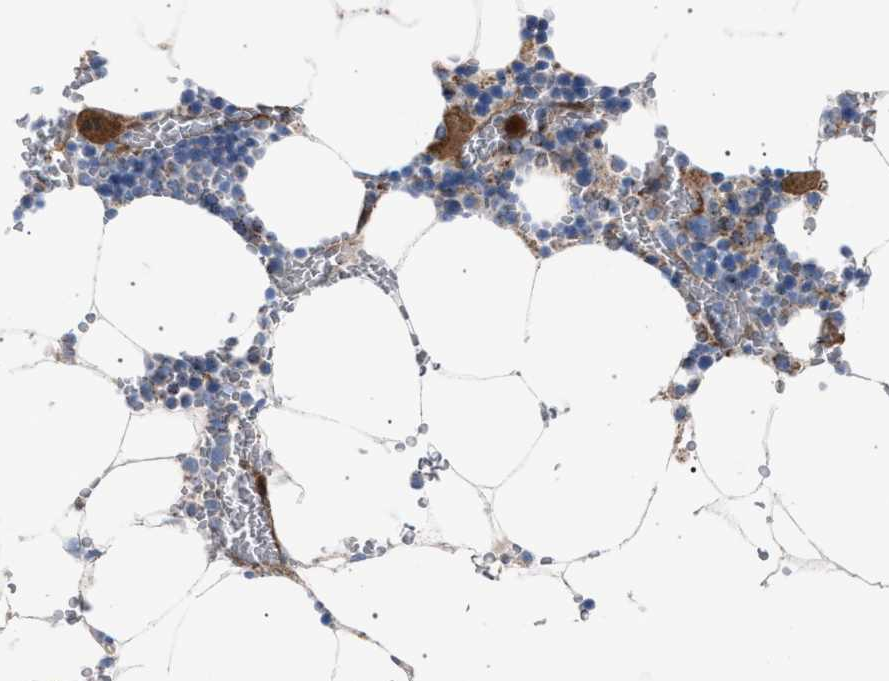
{"staining": {"intensity": "moderate", "quantity": "<25%", "location": "cytoplasmic/membranous"}, "tissue": "bone marrow", "cell_type": "Hematopoietic cells", "image_type": "normal", "snomed": [{"axis": "morphology", "description": "Normal tissue, NOS"}, {"axis": "topography", "description": "Bone marrow"}], "caption": "The micrograph displays a brown stain indicating the presence of a protein in the cytoplasmic/membranous of hematopoietic cells in bone marrow. Immunohistochemistry (ihc) stains the protein of interest in brown and the nuclei are stained blue.", "gene": "HSD17B4", "patient": {"sex": "male", "age": 70}}